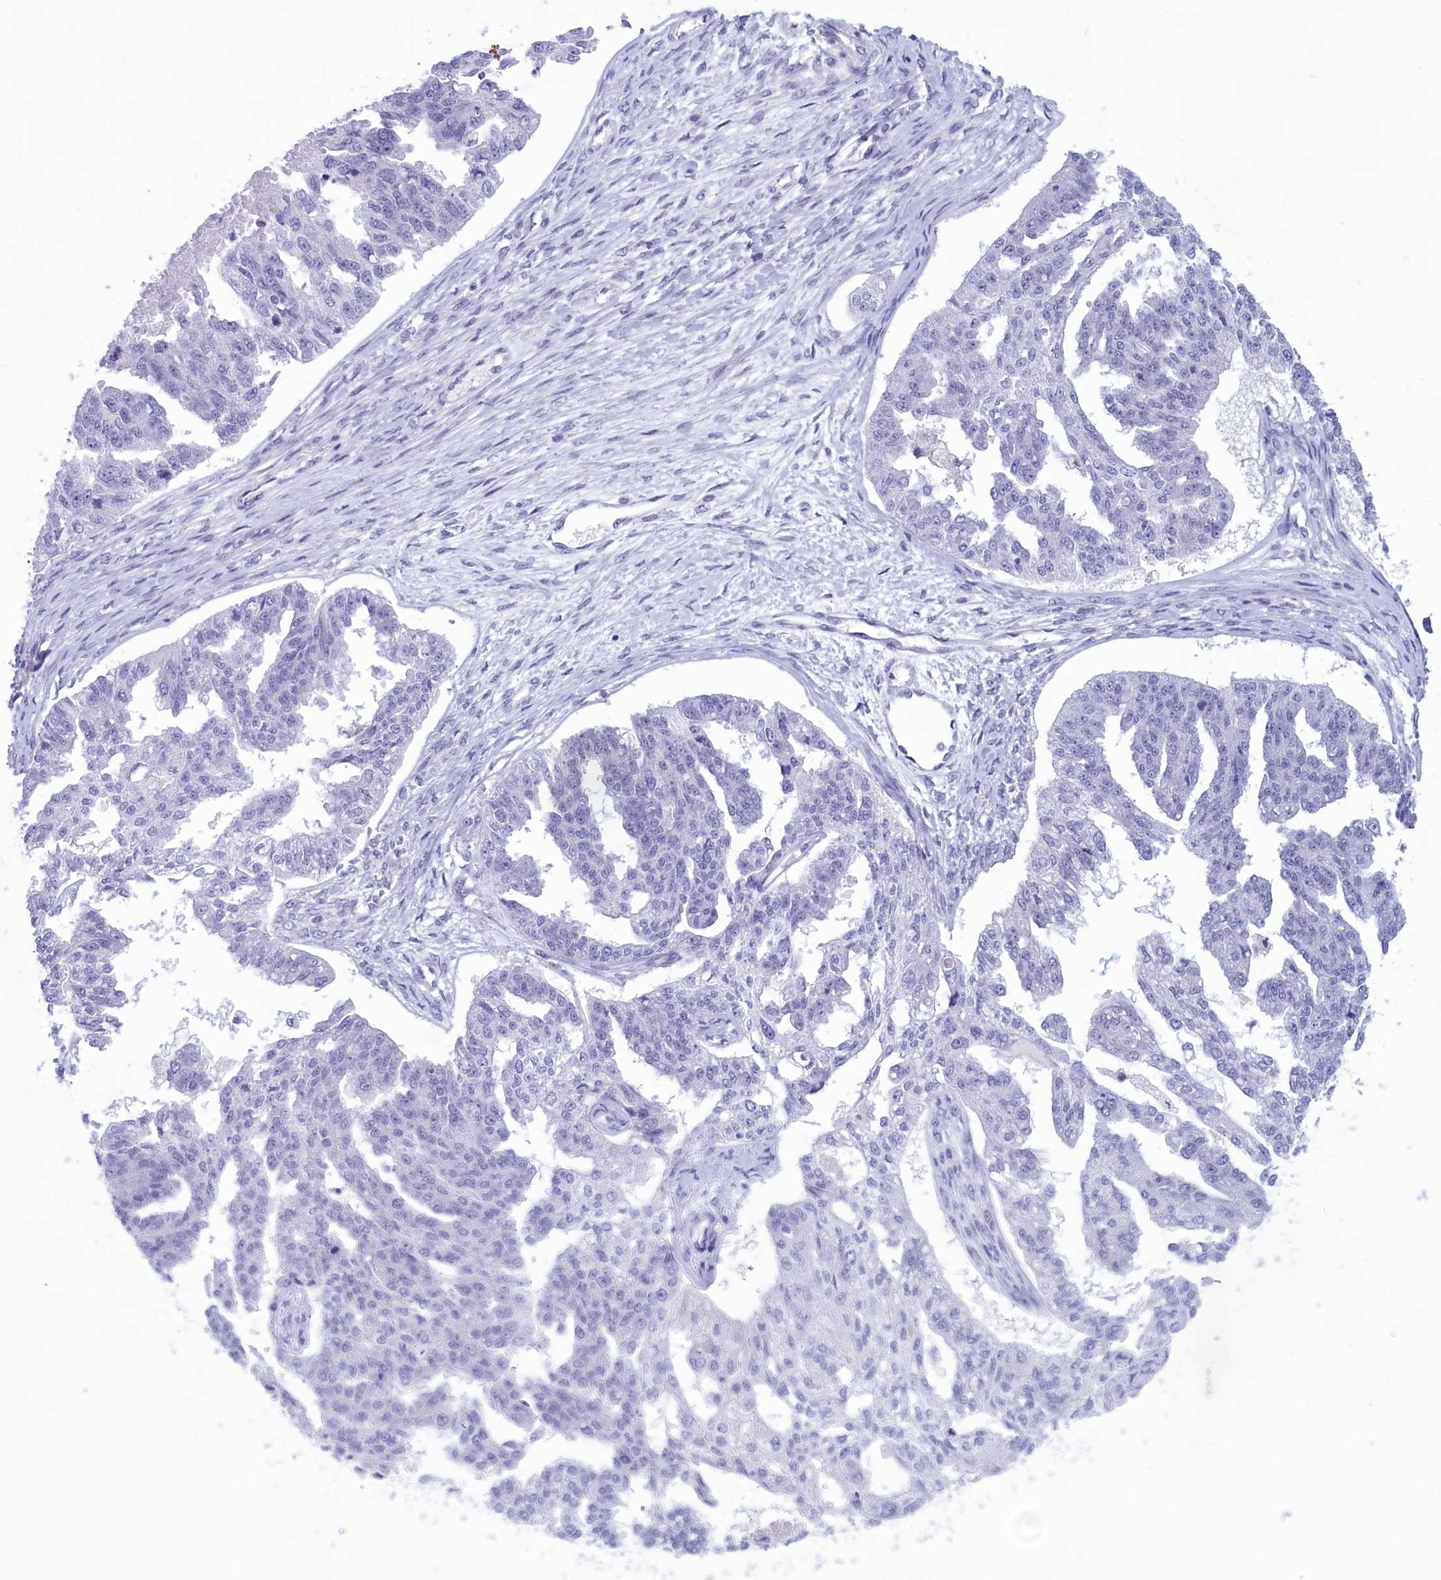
{"staining": {"intensity": "negative", "quantity": "none", "location": "none"}, "tissue": "ovarian cancer", "cell_type": "Tumor cells", "image_type": "cancer", "snomed": [{"axis": "morphology", "description": "Cystadenocarcinoma, serous, NOS"}, {"axis": "topography", "description": "Ovary"}], "caption": "An immunohistochemistry micrograph of ovarian serous cystadenocarcinoma is shown. There is no staining in tumor cells of ovarian serous cystadenocarcinoma.", "gene": "ELOA2", "patient": {"sex": "female", "age": 58}}